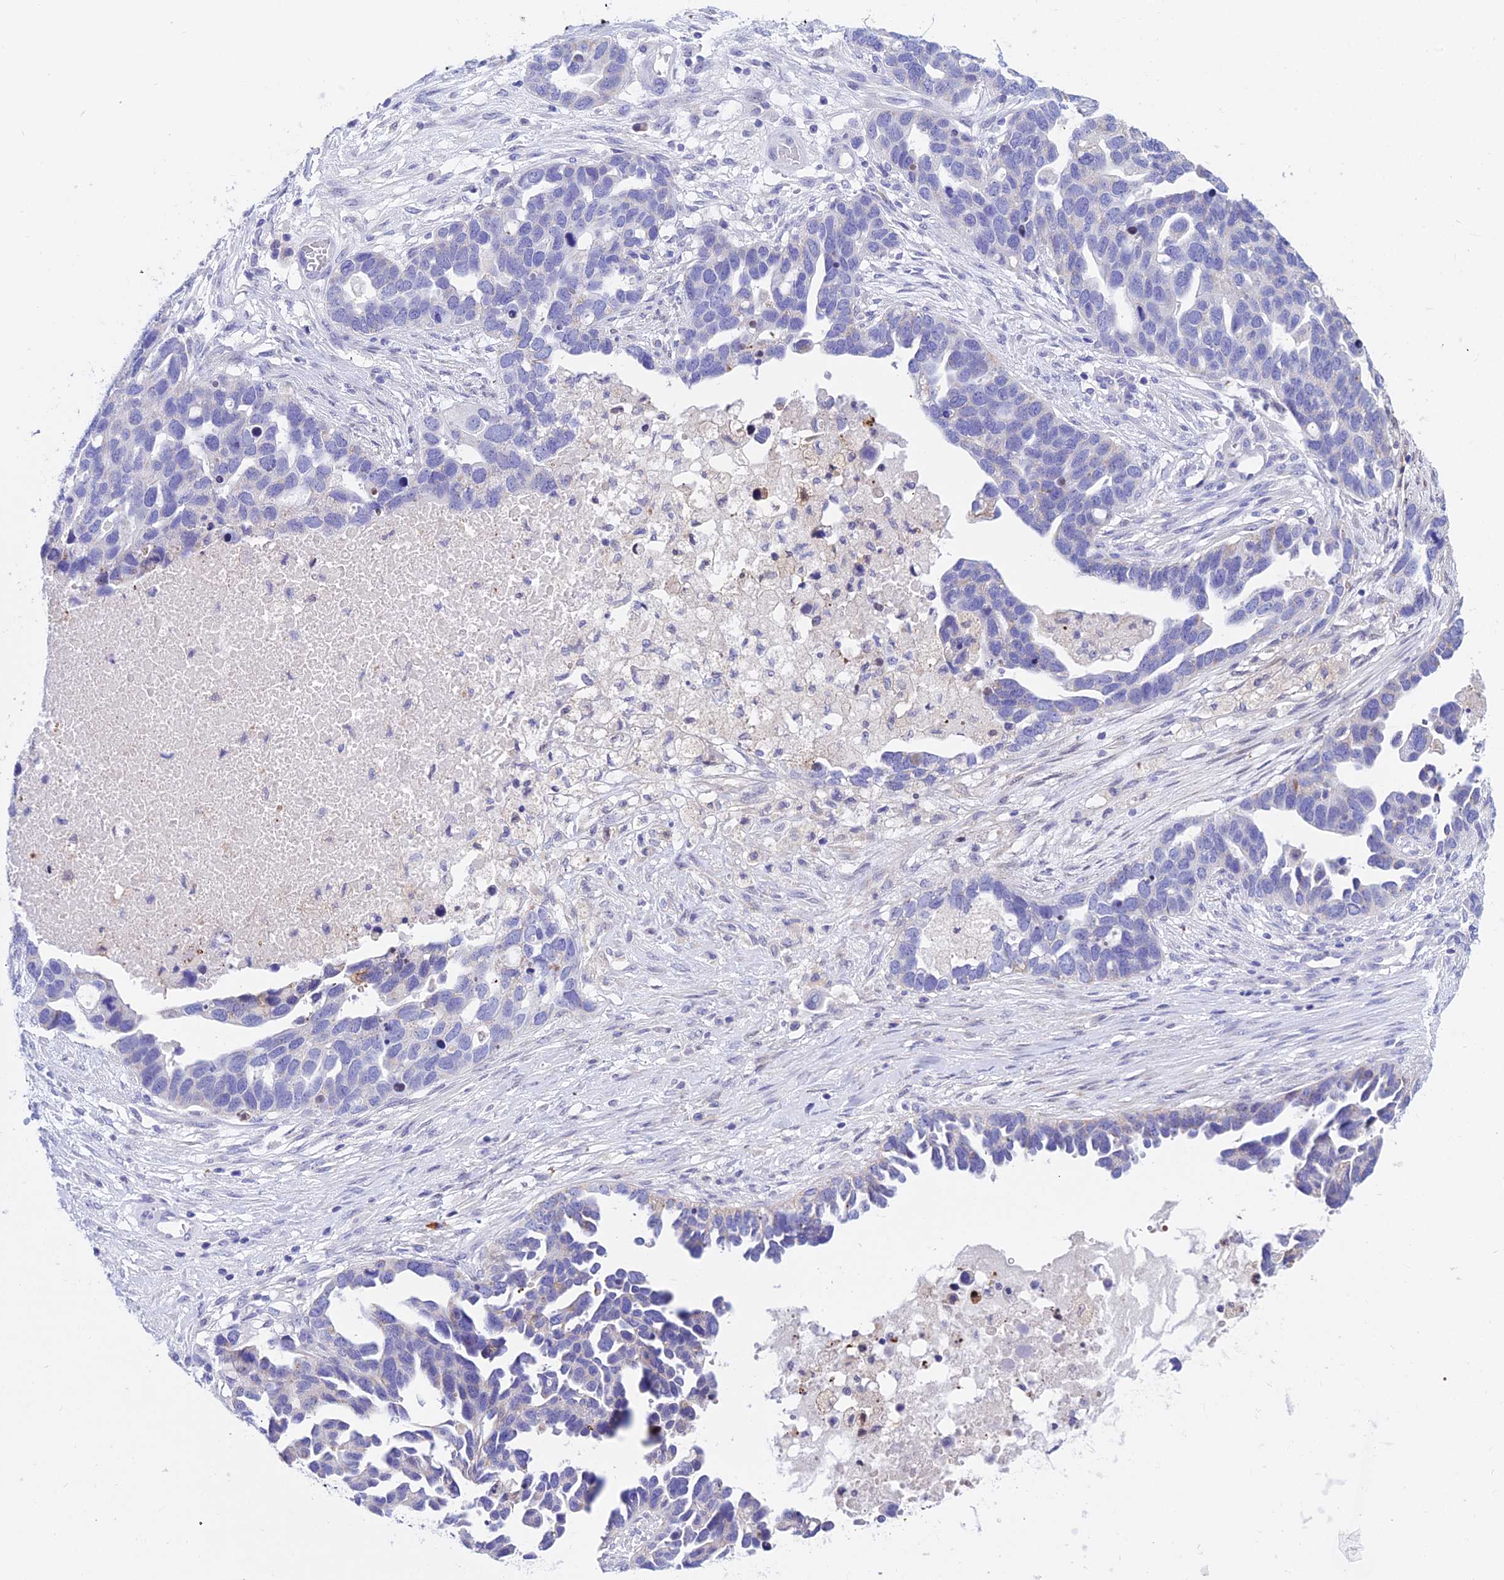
{"staining": {"intensity": "negative", "quantity": "none", "location": "none"}, "tissue": "ovarian cancer", "cell_type": "Tumor cells", "image_type": "cancer", "snomed": [{"axis": "morphology", "description": "Cystadenocarcinoma, serous, NOS"}, {"axis": "topography", "description": "Ovary"}], "caption": "There is no significant expression in tumor cells of ovarian cancer.", "gene": "CEP41", "patient": {"sex": "female", "age": 54}}